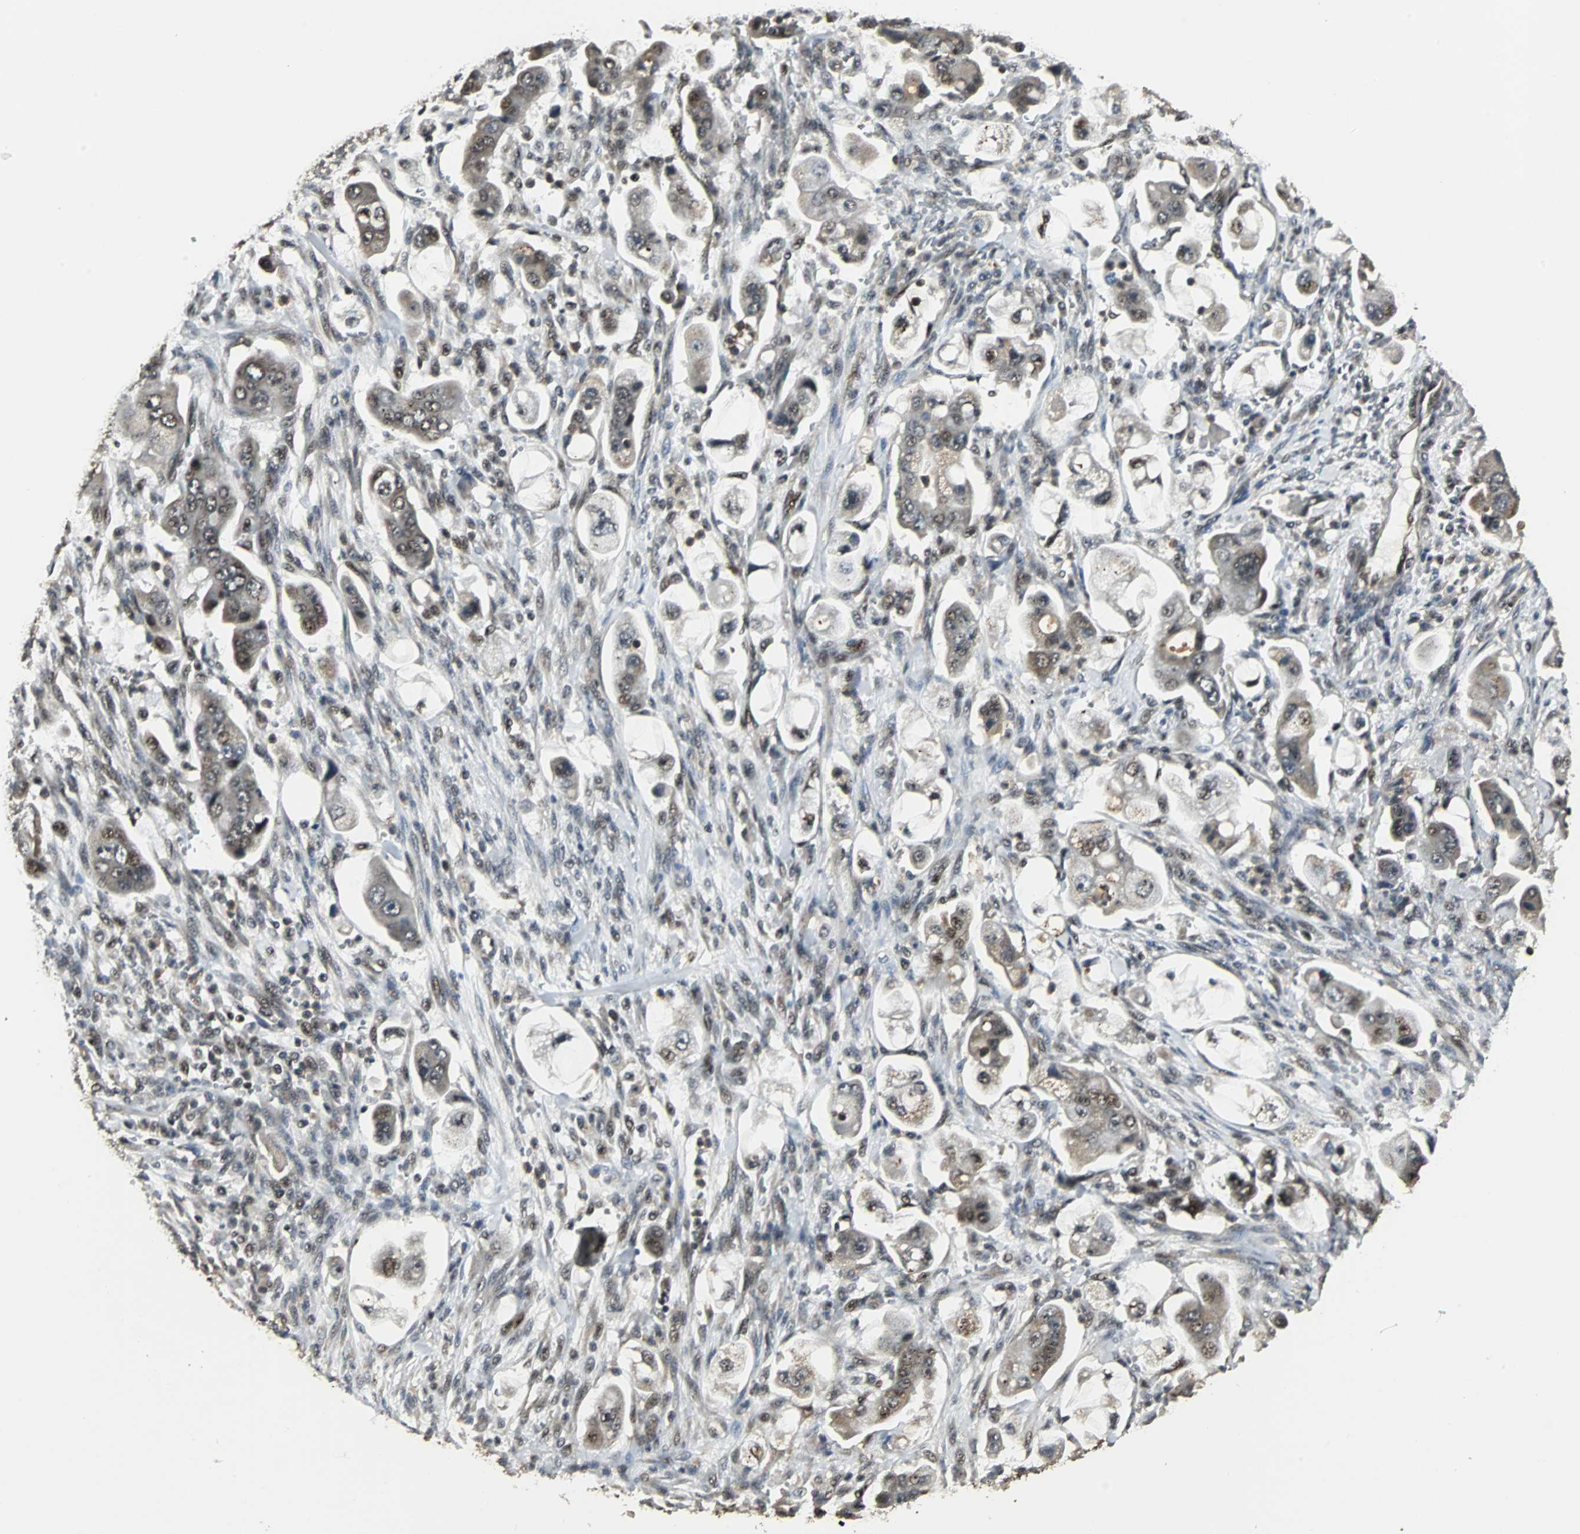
{"staining": {"intensity": "moderate", "quantity": "25%-75%", "location": "cytoplasmic/membranous,nuclear"}, "tissue": "stomach cancer", "cell_type": "Tumor cells", "image_type": "cancer", "snomed": [{"axis": "morphology", "description": "Adenocarcinoma, NOS"}, {"axis": "topography", "description": "Stomach"}], "caption": "A photomicrograph of human stomach cancer (adenocarcinoma) stained for a protein reveals moderate cytoplasmic/membranous and nuclear brown staining in tumor cells.", "gene": "MED4", "patient": {"sex": "male", "age": 62}}